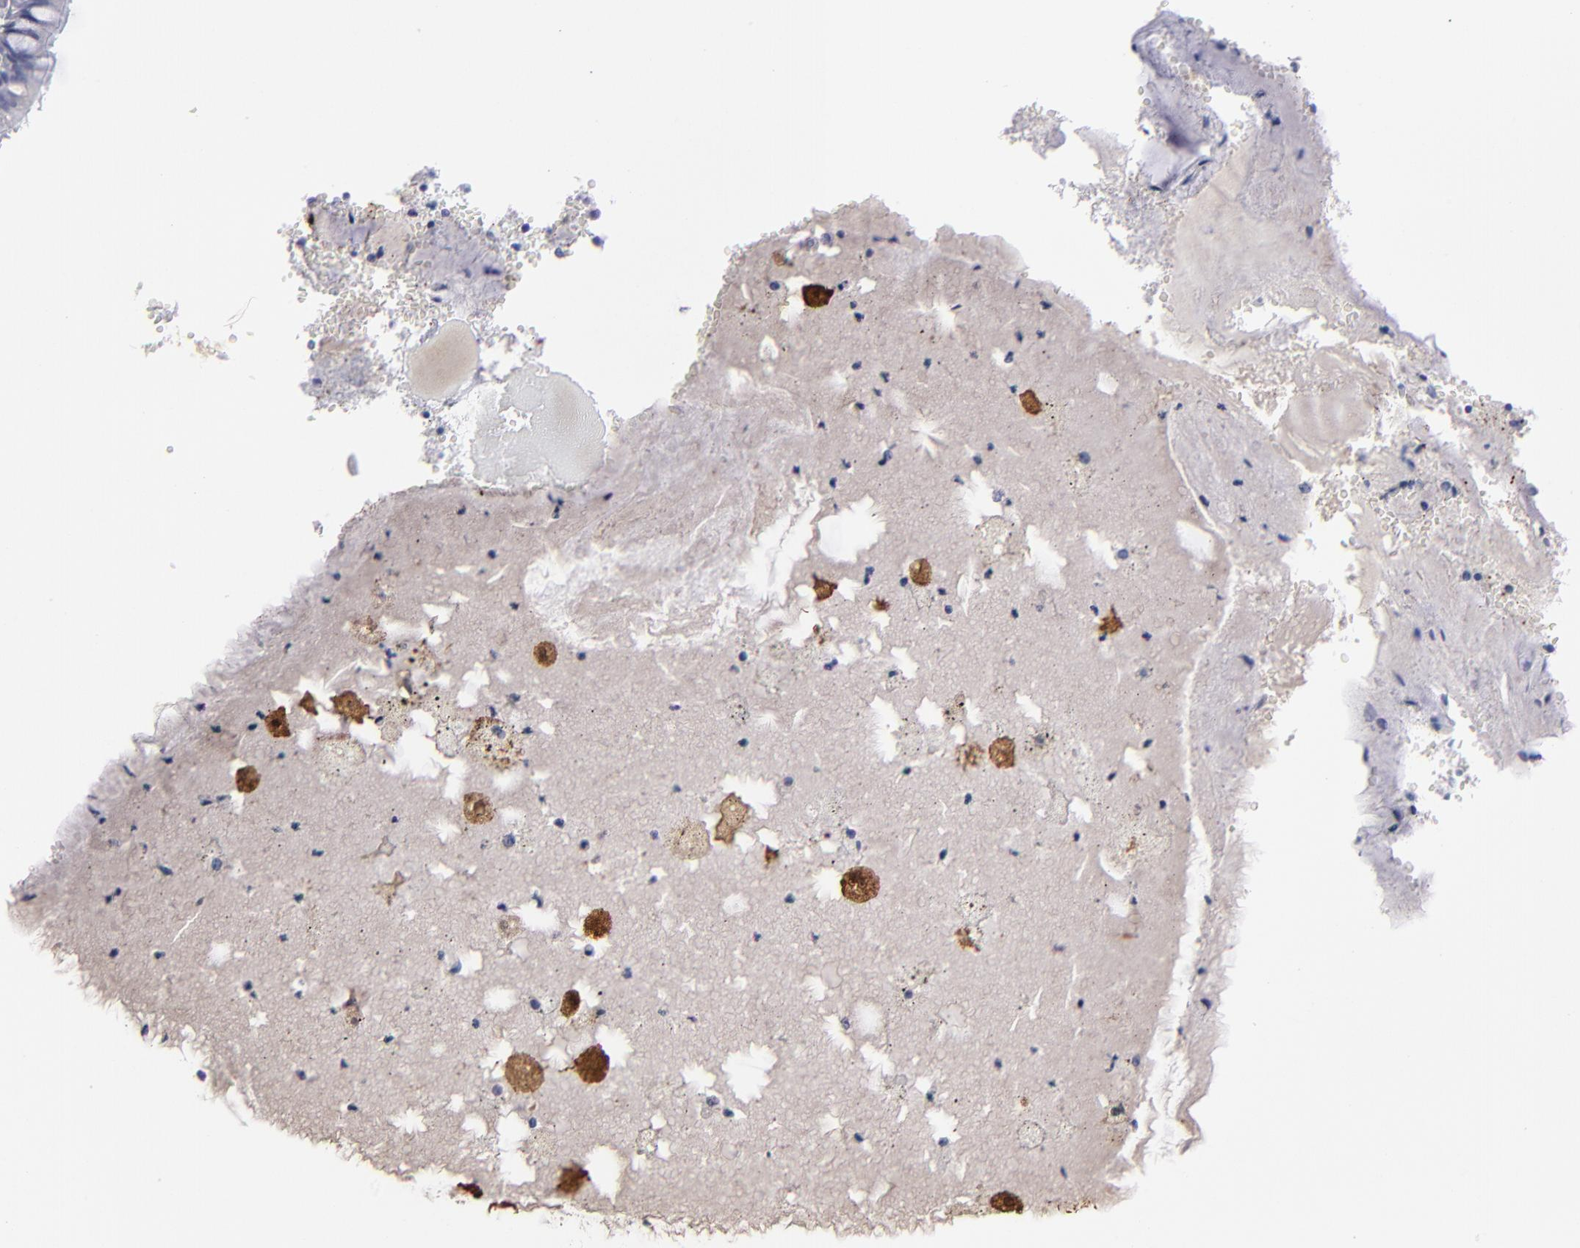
{"staining": {"intensity": "negative", "quantity": "none", "location": "none"}, "tissue": "bronchus", "cell_type": "Respiratory epithelial cells", "image_type": "normal", "snomed": [{"axis": "morphology", "description": "Normal tissue, NOS"}, {"axis": "topography", "description": "Bronchus"}, {"axis": "topography", "description": "Lung"}], "caption": "Respiratory epithelial cells show no significant positivity in normal bronchus. Brightfield microscopy of immunohistochemistry stained with DAB (3,3'-diaminobenzidine) (brown) and hematoxylin (blue), captured at high magnification.", "gene": "FABP4", "patient": {"sex": "female", "age": 56}}